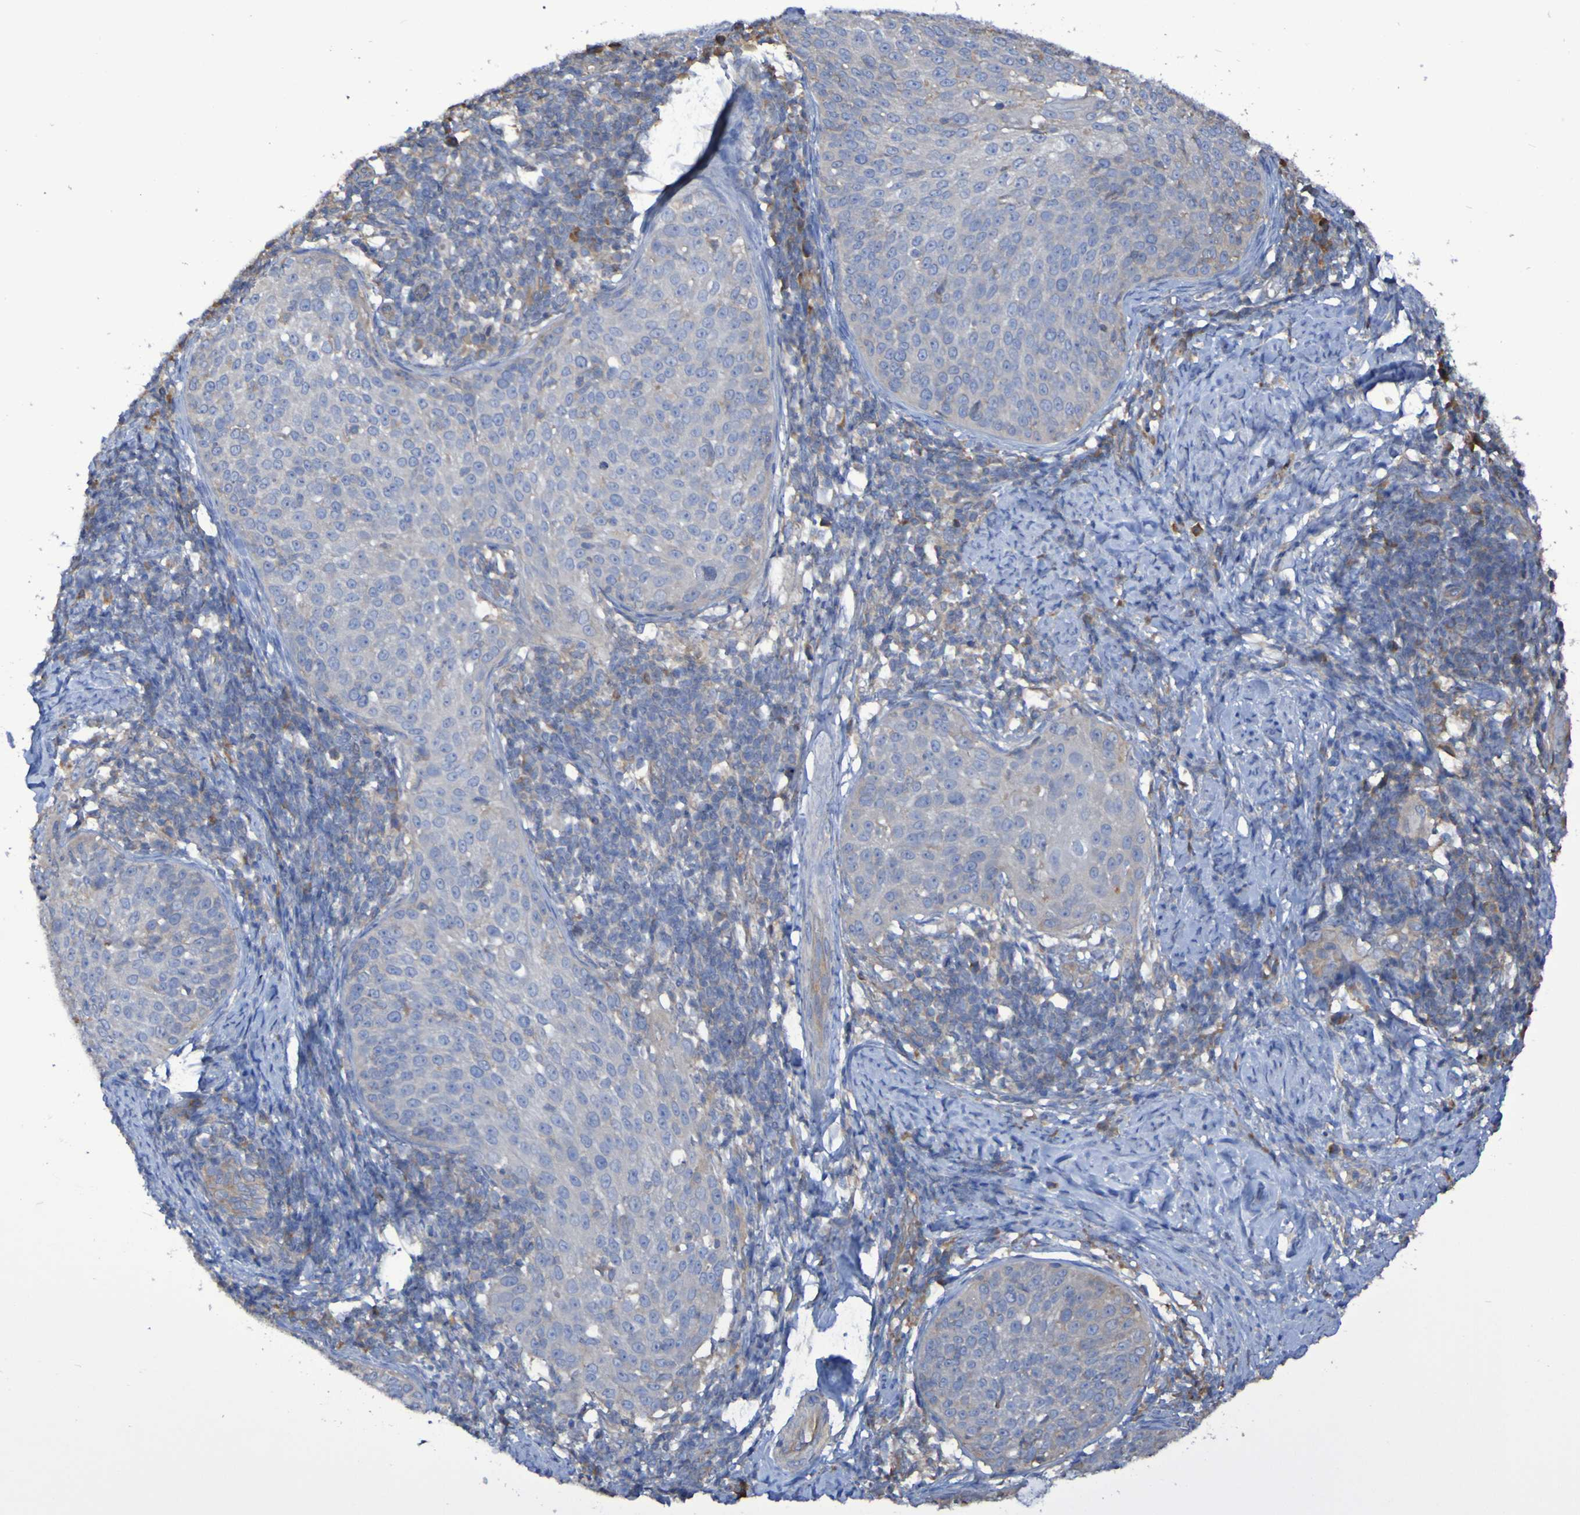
{"staining": {"intensity": "weak", "quantity": "<25%", "location": "cytoplasmic/membranous"}, "tissue": "cervical cancer", "cell_type": "Tumor cells", "image_type": "cancer", "snomed": [{"axis": "morphology", "description": "Squamous cell carcinoma, NOS"}, {"axis": "topography", "description": "Cervix"}], "caption": "Human cervical cancer (squamous cell carcinoma) stained for a protein using immunohistochemistry displays no expression in tumor cells.", "gene": "SYNJ1", "patient": {"sex": "female", "age": 51}}